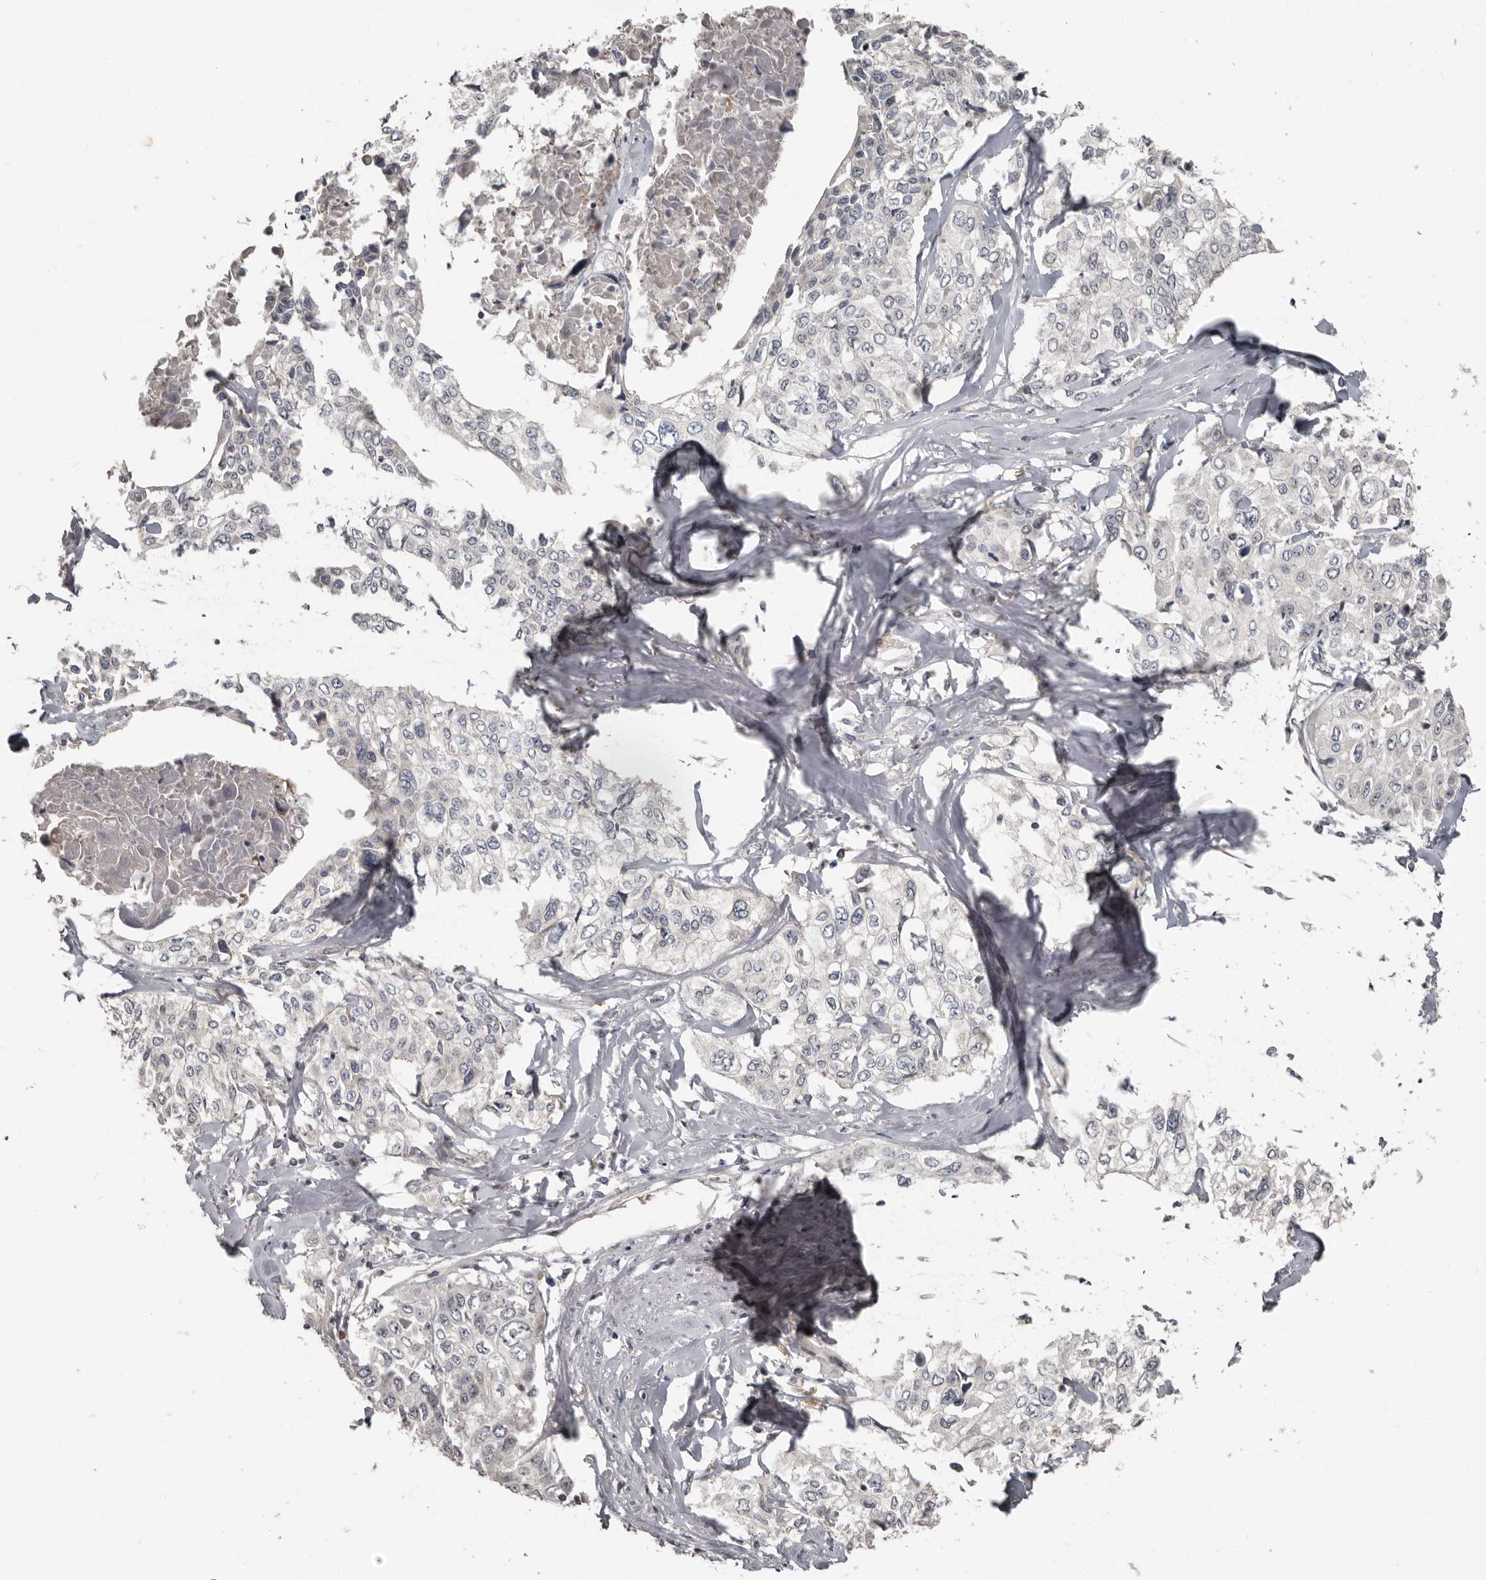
{"staining": {"intensity": "negative", "quantity": "none", "location": "none"}, "tissue": "cervical cancer", "cell_type": "Tumor cells", "image_type": "cancer", "snomed": [{"axis": "morphology", "description": "Squamous cell carcinoma, NOS"}, {"axis": "topography", "description": "Cervix"}], "caption": "IHC micrograph of human cervical cancer (squamous cell carcinoma) stained for a protein (brown), which demonstrates no expression in tumor cells.", "gene": "CA6", "patient": {"sex": "female", "age": 31}}